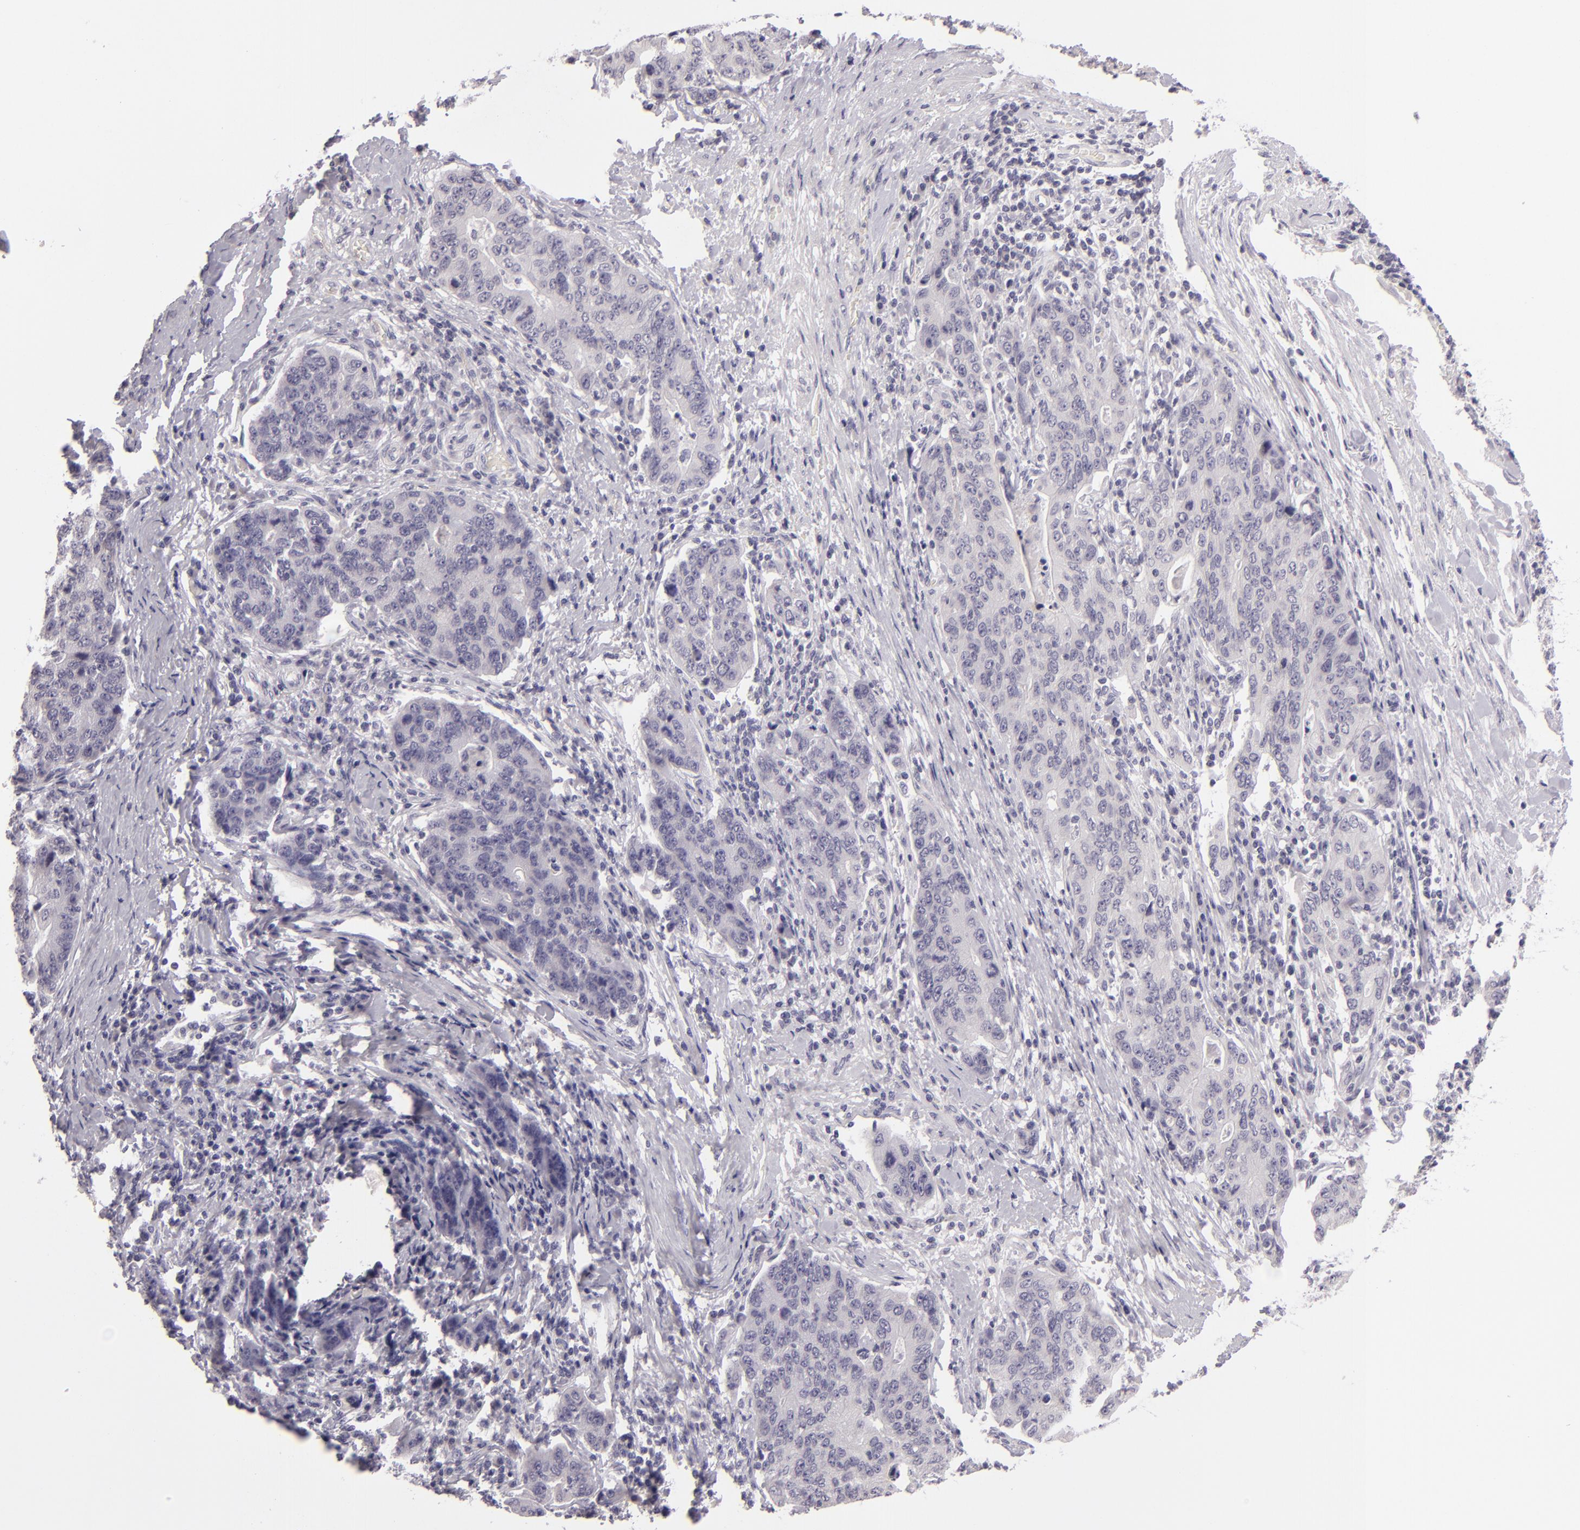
{"staining": {"intensity": "negative", "quantity": "none", "location": "none"}, "tissue": "stomach cancer", "cell_type": "Tumor cells", "image_type": "cancer", "snomed": [{"axis": "morphology", "description": "Adenocarcinoma, NOS"}, {"axis": "topography", "description": "Esophagus"}, {"axis": "topography", "description": "Stomach"}], "caption": "IHC image of neoplastic tissue: human adenocarcinoma (stomach) stained with DAB (3,3'-diaminobenzidine) shows no significant protein staining in tumor cells. (Stains: DAB immunohistochemistry (IHC) with hematoxylin counter stain, Microscopy: brightfield microscopy at high magnification).", "gene": "EGFL6", "patient": {"sex": "male", "age": 74}}